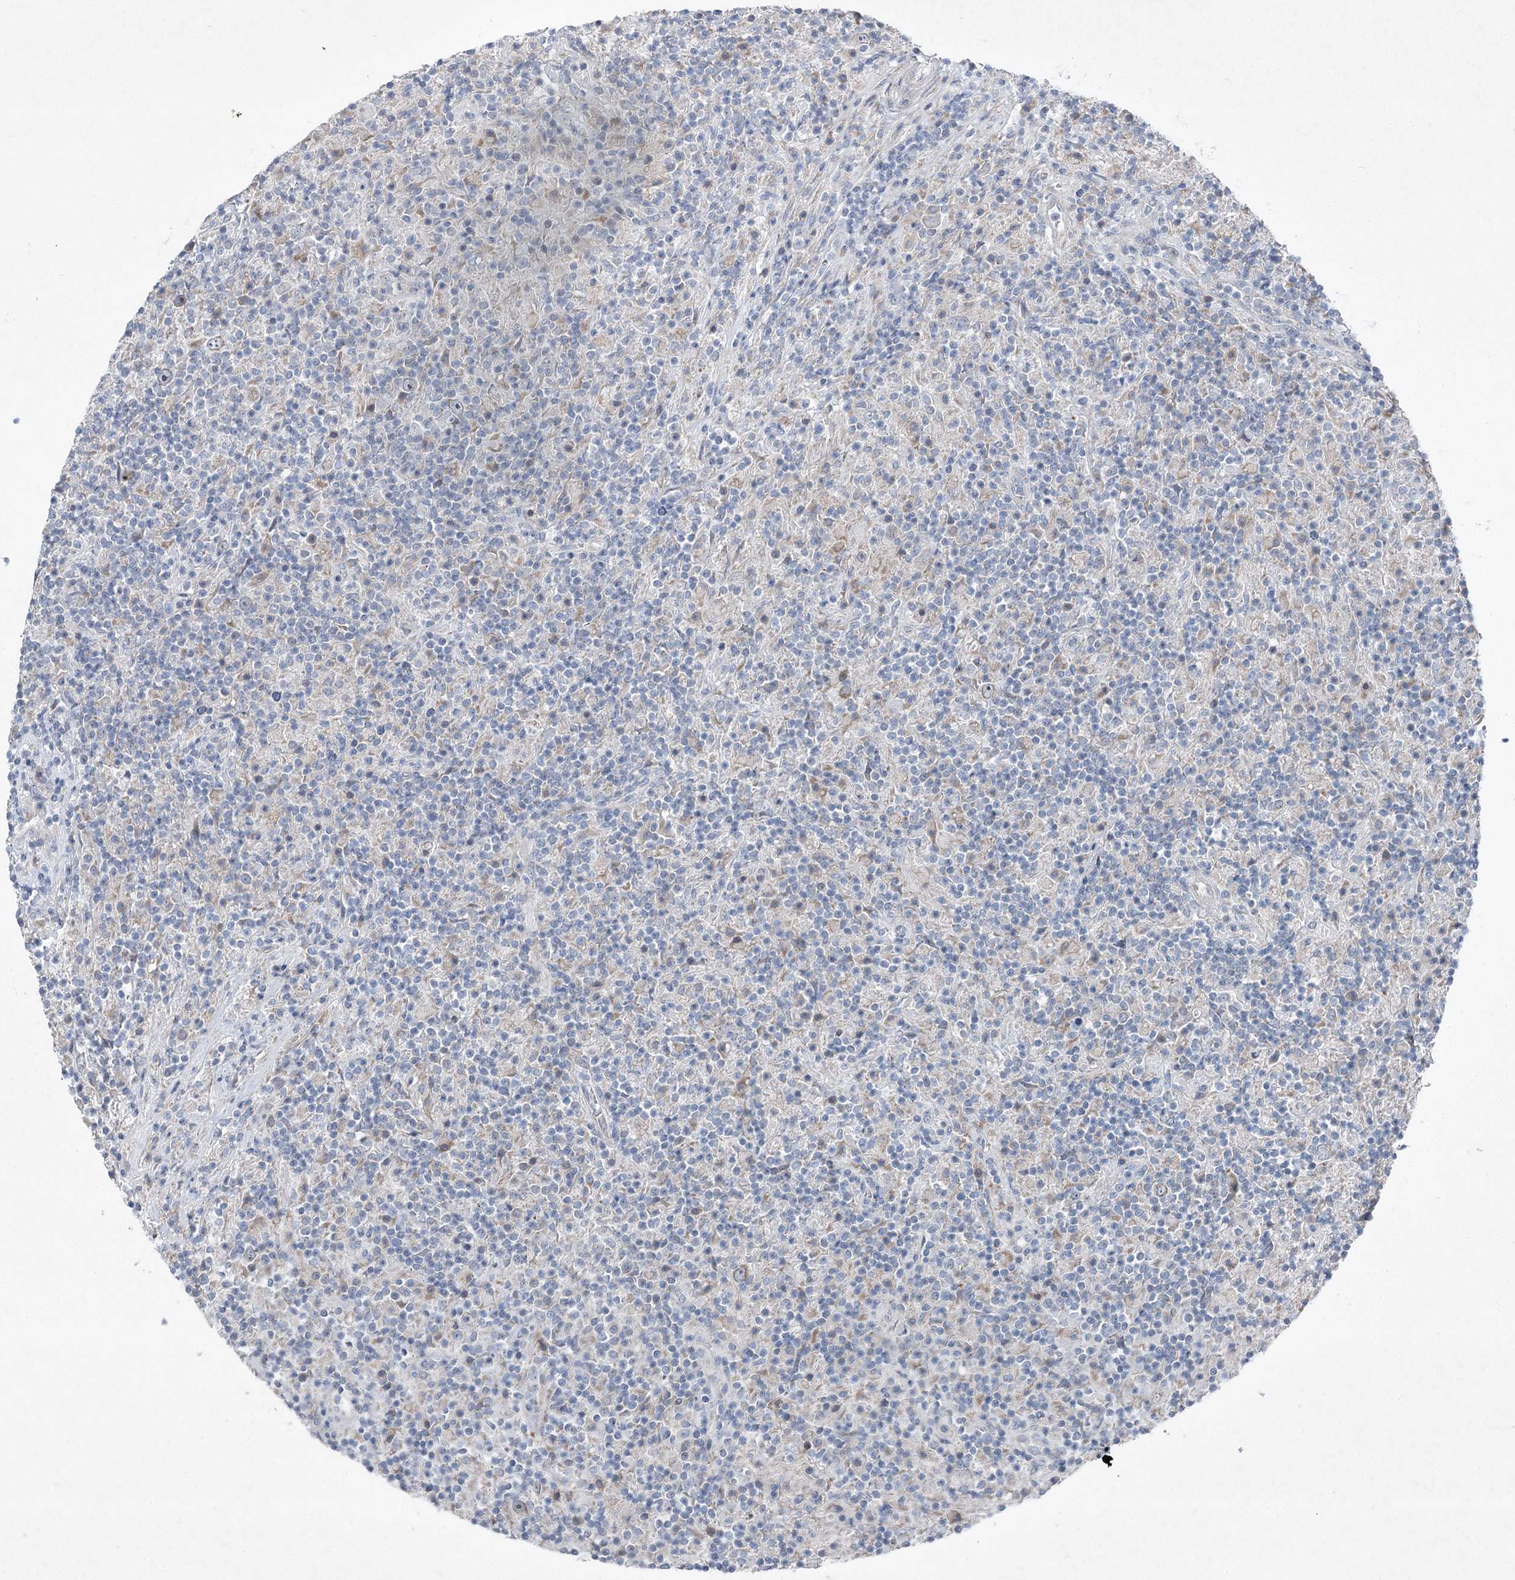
{"staining": {"intensity": "weak", "quantity": "25%-75%", "location": "cytoplasmic/membranous"}, "tissue": "lymphoma", "cell_type": "Tumor cells", "image_type": "cancer", "snomed": [{"axis": "morphology", "description": "Hodgkin's disease, NOS"}, {"axis": "topography", "description": "Lymph node"}], "caption": "Human Hodgkin's disease stained with a protein marker shows weak staining in tumor cells.", "gene": "PLA2G12A", "patient": {"sex": "male", "age": 70}}